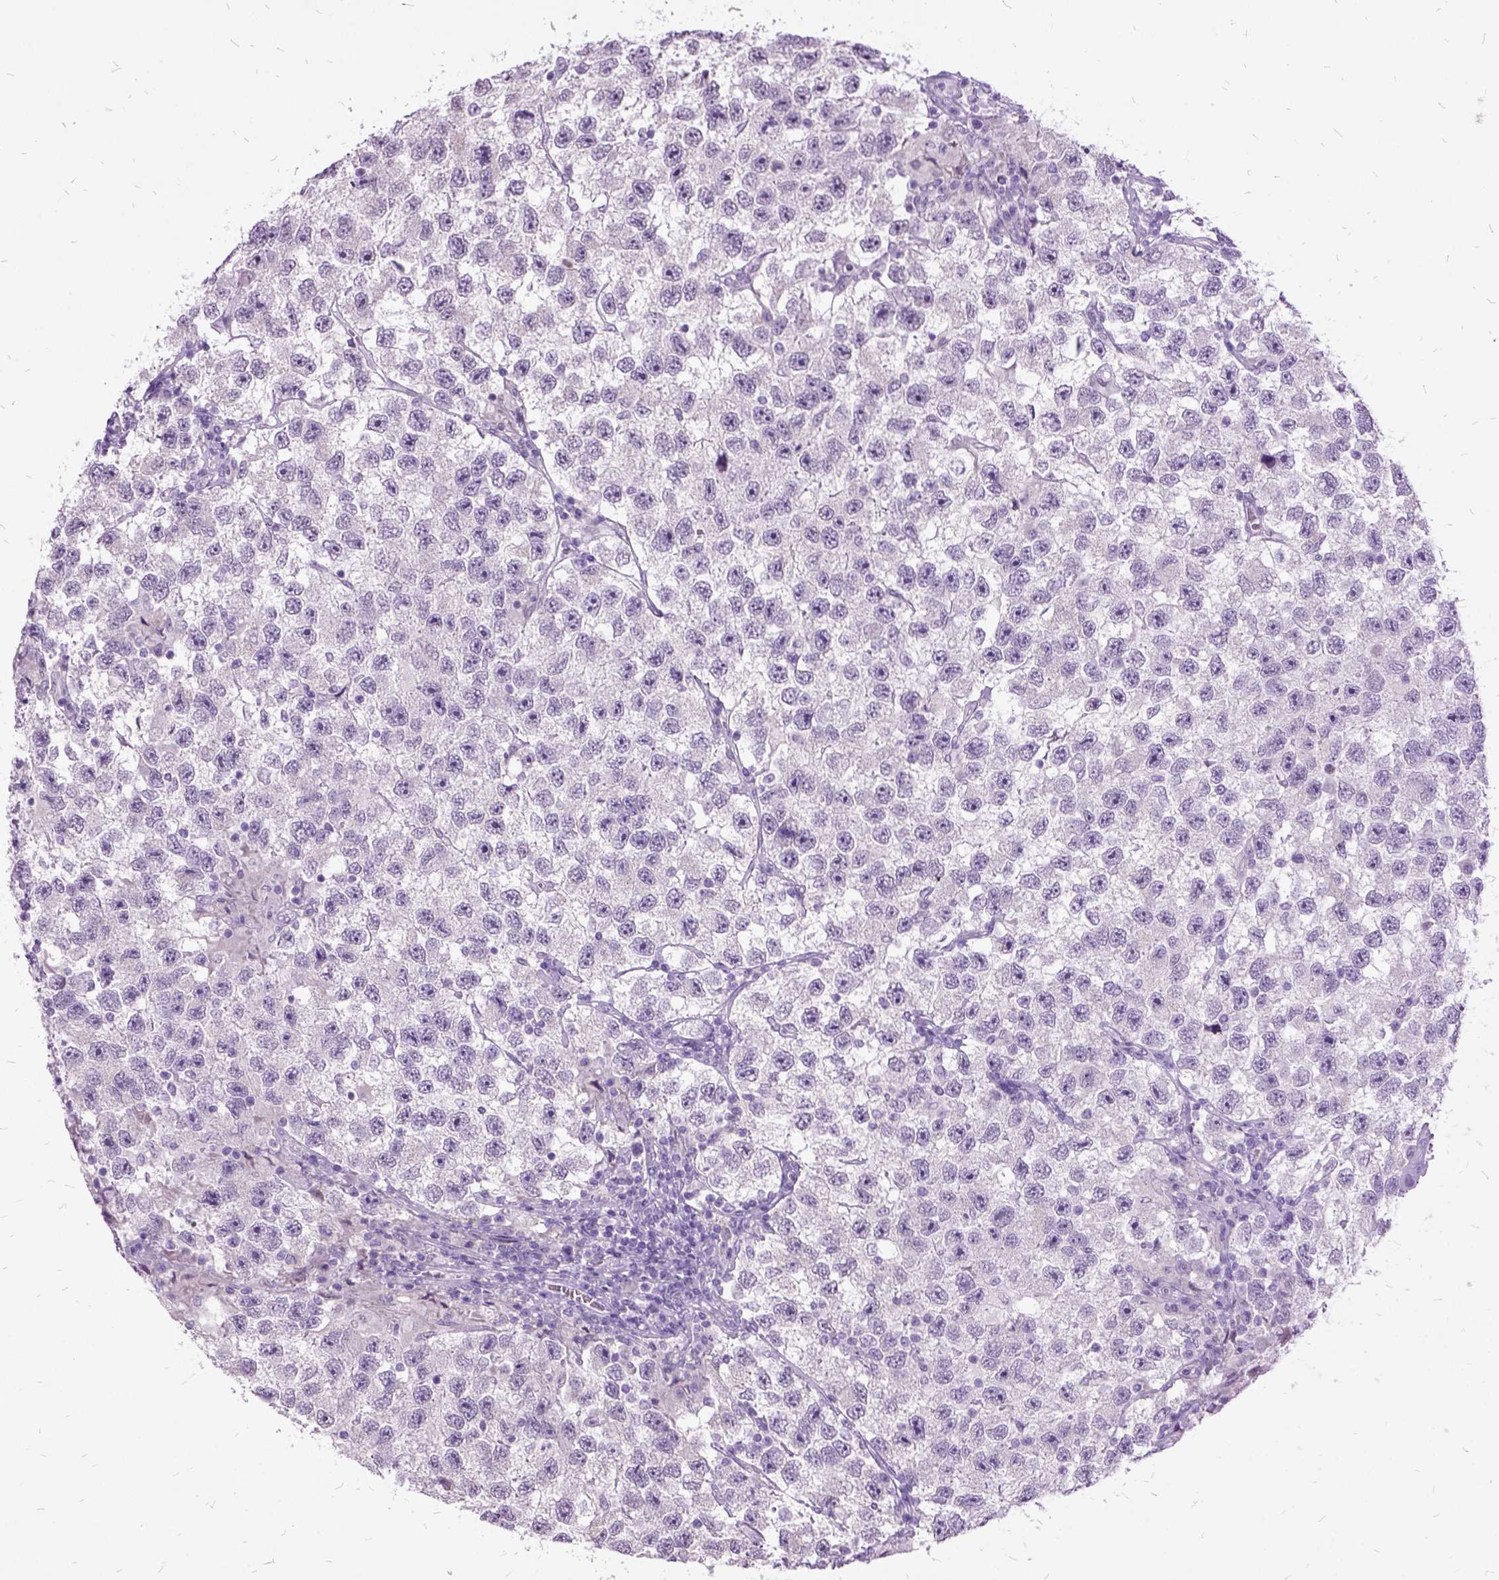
{"staining": {"intensity": "negative", "quantity": "none", "location": "none"}, "tissue": "testis cancer", "cell_type": "Tumor cells", "image_type": "cancer", "snomed": [{"axis": "morphology", "description": "Seminoma, NOS"}, {"axis": "topography", "description": "Testis"}], "caption": "Immunohistochemistry histopathology image of neoplastic tissue: human testis cancer stained with DAB demonstrates no significant protein expression in tumor cells.", "gene": "MME", "patient": {"sex": "male", "age": 26}}